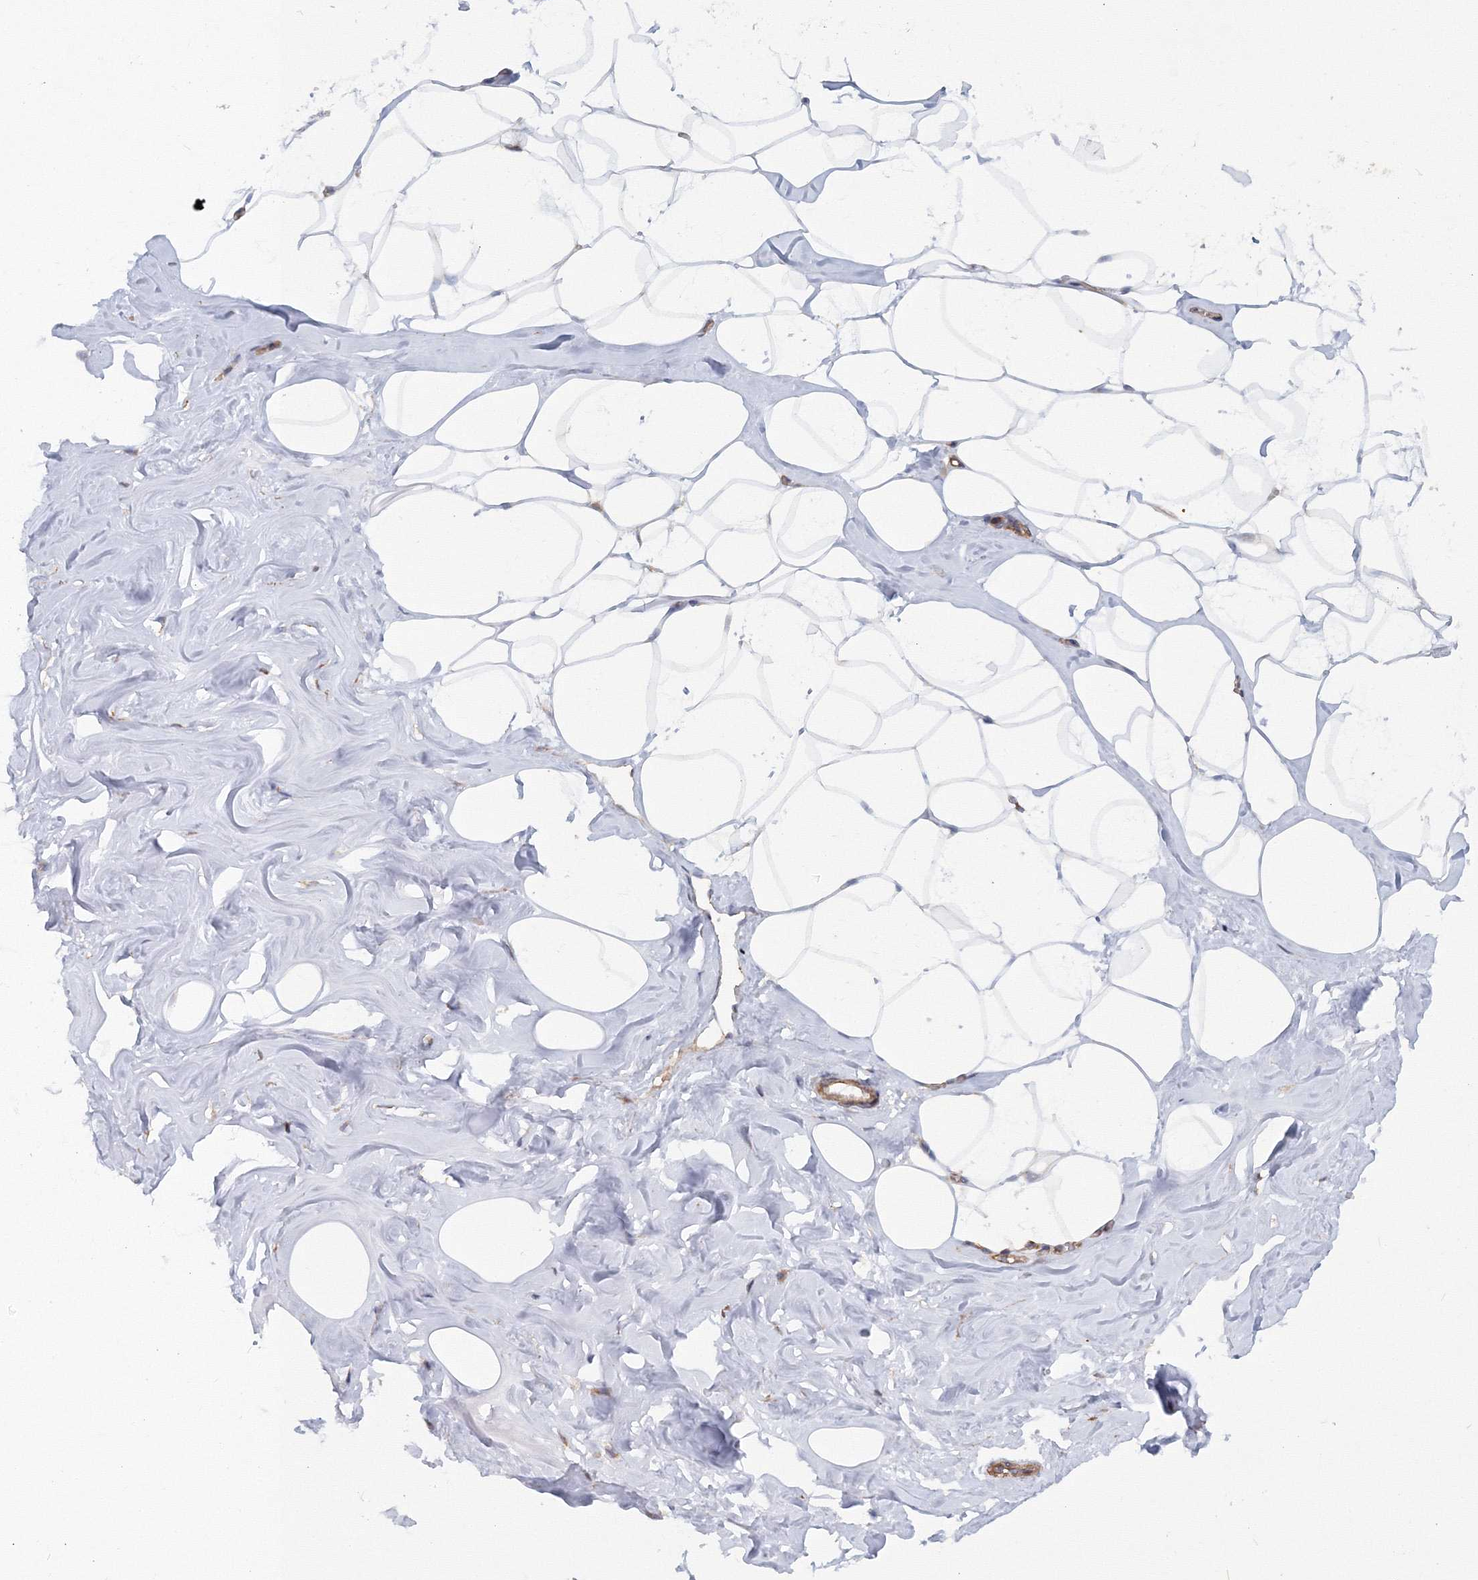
{"staining": {"intensity": "weak", "quantity": ">75%", "location": "cytoplasmic/membranous"}, "tissue": "adipose tissue", "cell_type": "Adipocytes", "image_type": "normal", "snomed": [{"axis": "morphology", "description": "Normal tissue, NOS"}, {"axis": "morphology", "description": "Fibrosis, NOS"}, {"axis": "topography", "description": "Breast"}, {"axis": "topography", "description": "Adipose tissue"}], "caption": "A high-resolution image shows IHC staining of benign adipose tissue, which shows weak cytoplasmic/membranous expression in approximately >75% of adipocytes.", "gene": "EXOC1", "patient": {"sex": "female", "age": 39}}